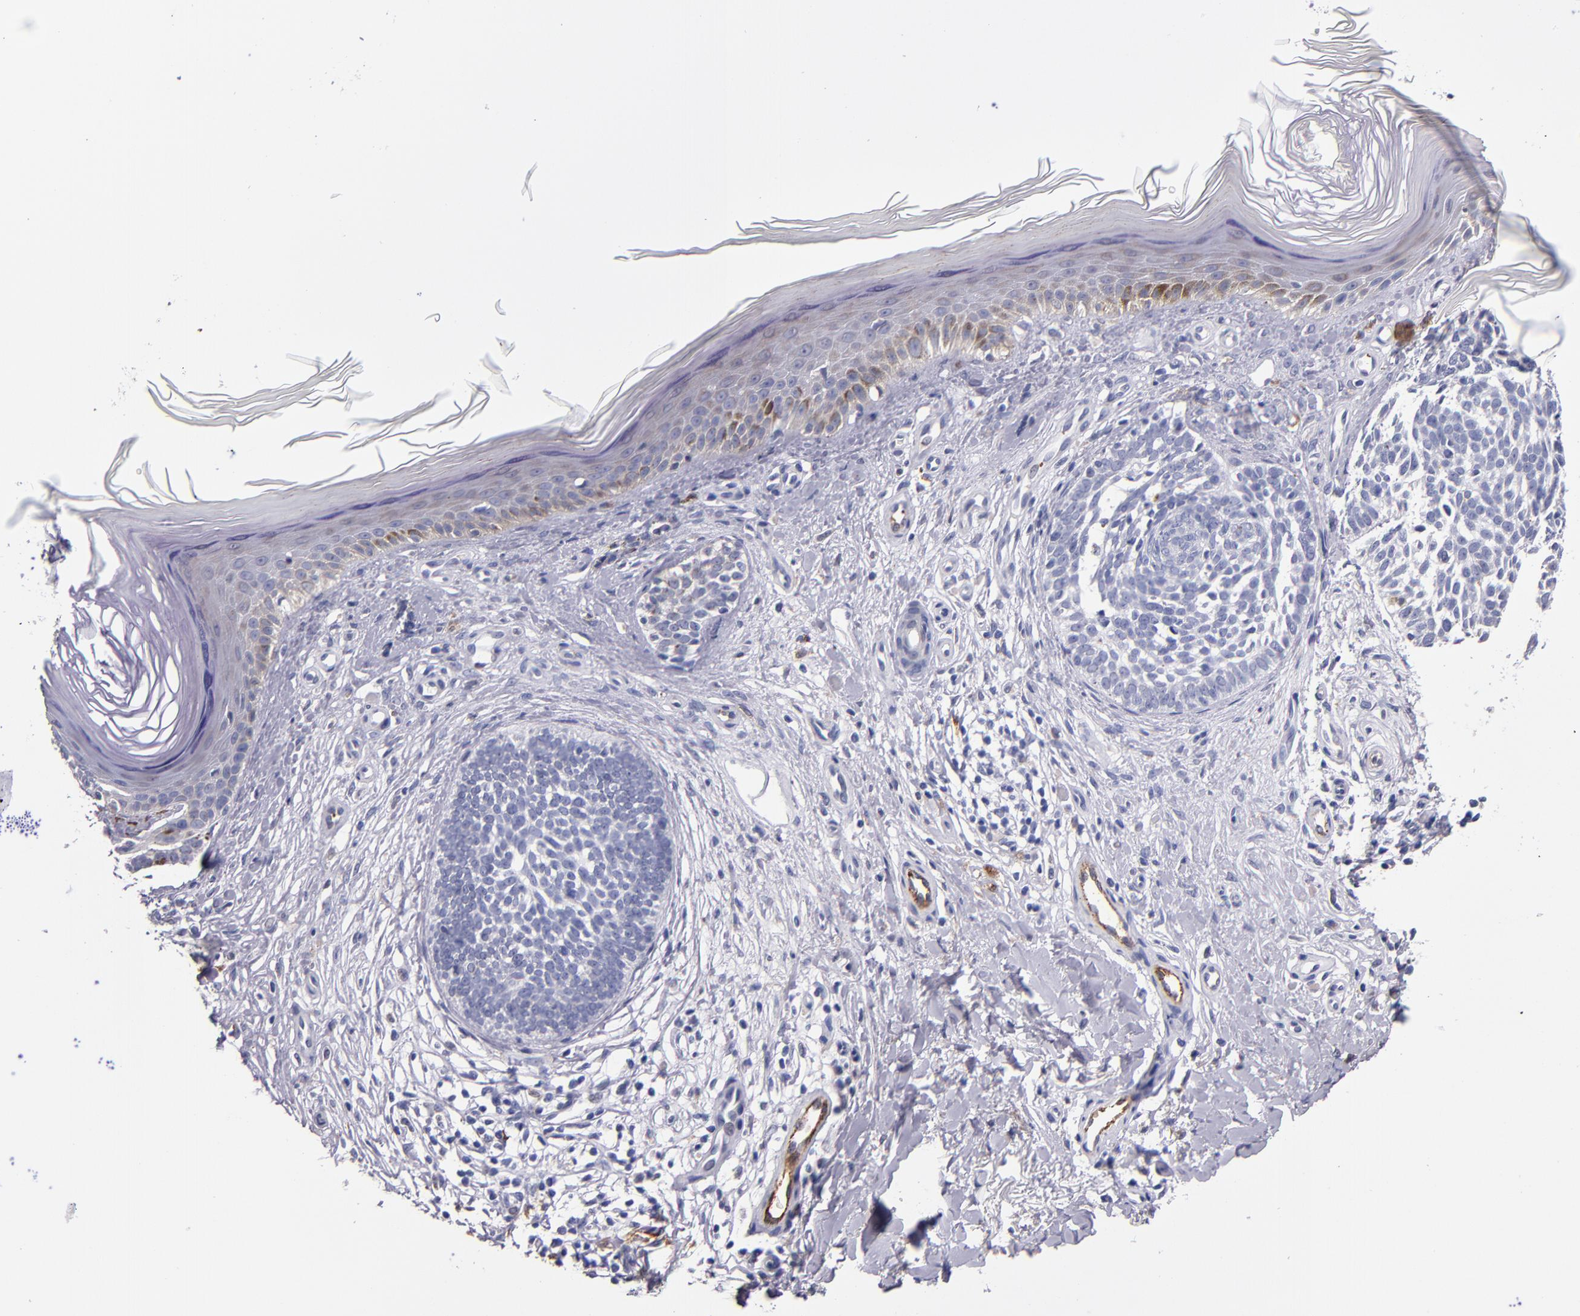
{"staining": {"intensity": "negative", "quantity": "none", "location": "none"}, "tissue": "skin cancer", "cell_type": "Tumor cells", "image_type": "cancer", "snomed": [{"axis": "morphology", "description": "Normal tissue, NOS"}, {"axis": "morphology", "description": "Basal cell carcinoma"}, {"axis": "topography", "description": "Skin"}], "caption": "The immunohistochemistry (IHC) histopathology image has no significant staining in tumor cells of skin basal cell carcinoma tissue.", "gene": "SELP", "patient": {"sex": "female", "age": 58}}